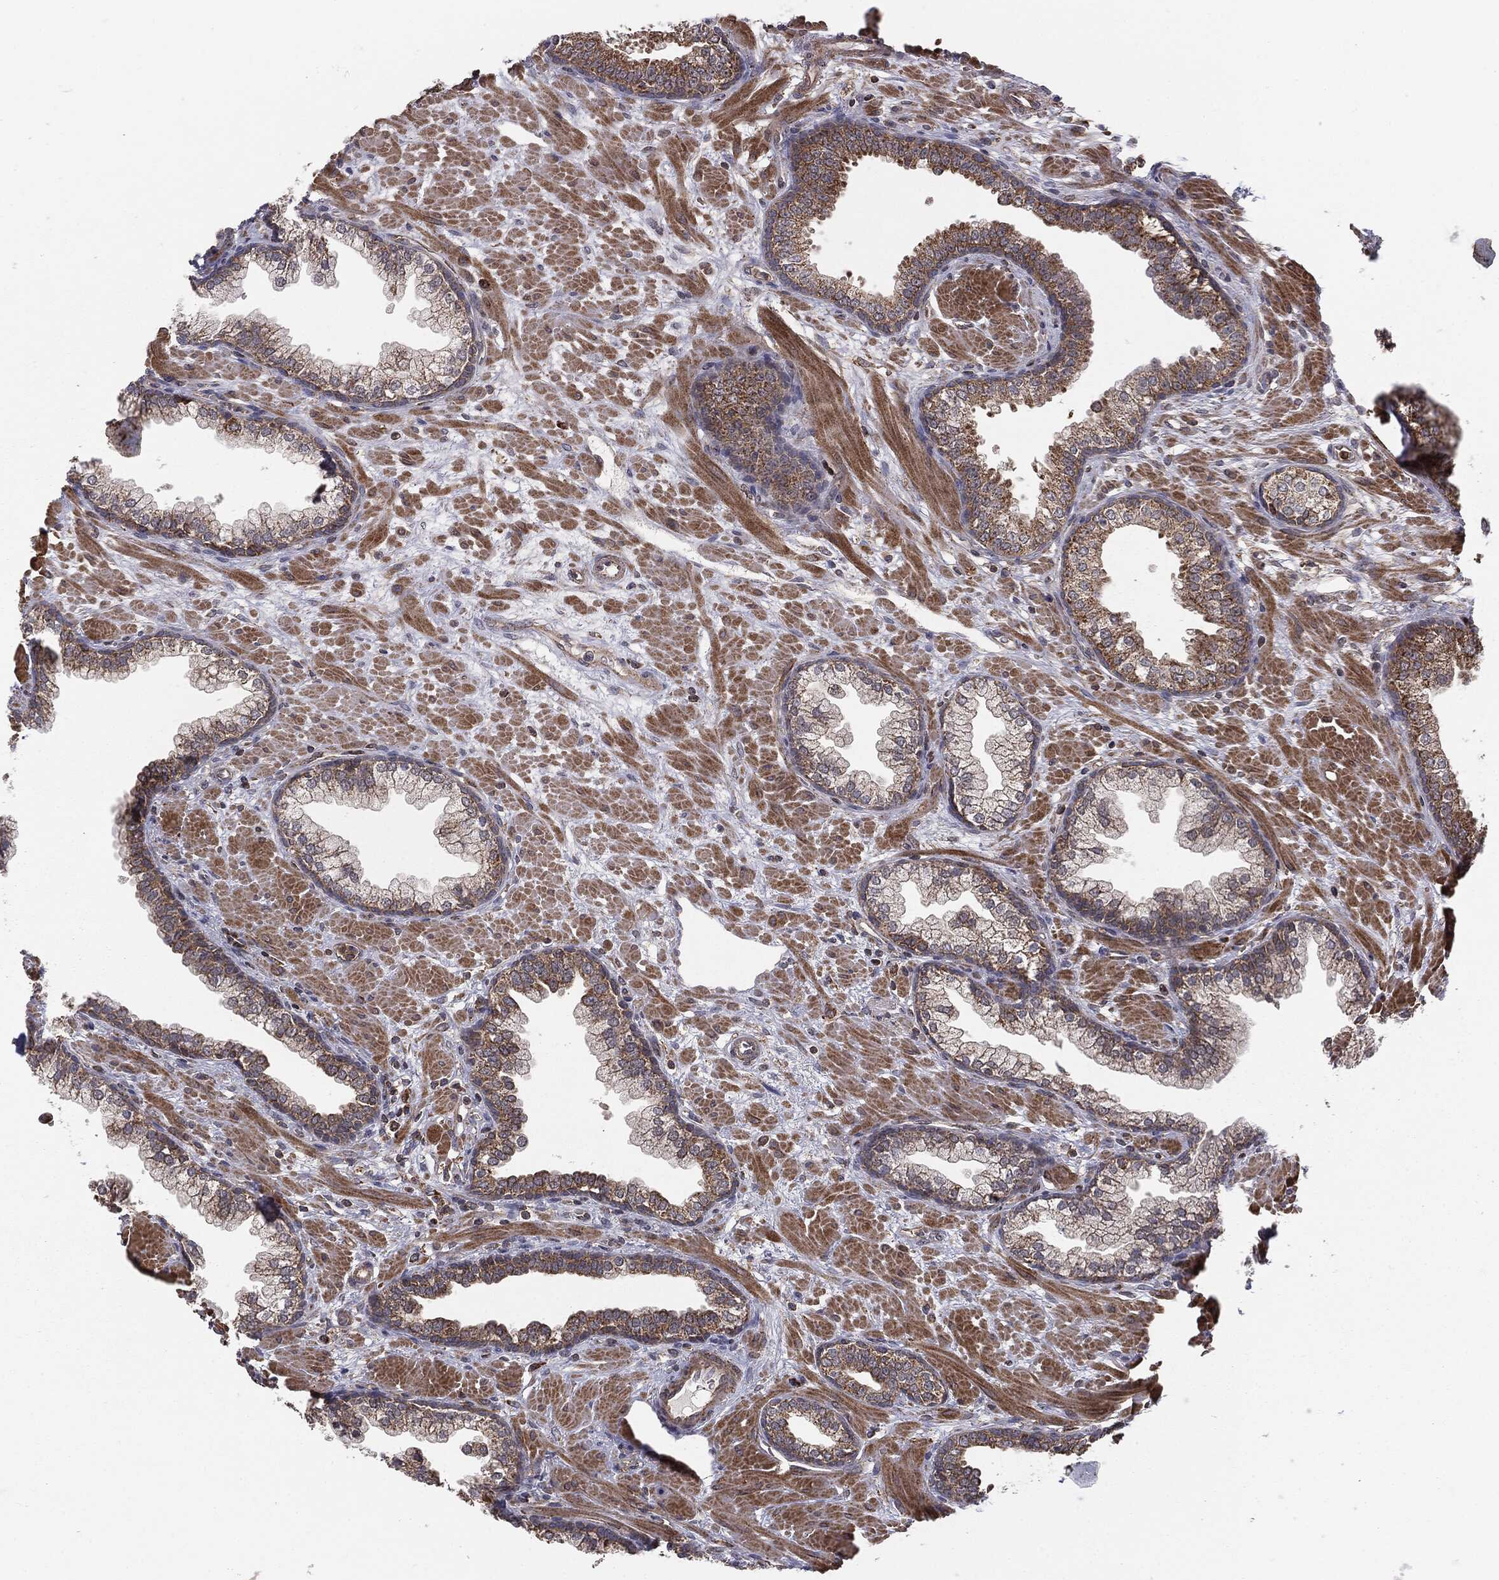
{"staining": {"intensity": "moderate", "quantity": "25%-75%", "location": "cytoplasmic/membranous"}, "tissue": "prostate", "cell_type": "Glandular cells", "image_type": "normal", "snomed": [{"axis": "morphology", "description": "Normal tissue, NOS"}, {"axis": "topography", "description": "Prostate"}], "caption": "Moderate cytoplasmic/membranous protein expression is appreciated in approximately 25%-75% of glandular cells in prostate. (DAB = brown stain, brightfield microscopy at high magnification).", "gene": "MTOR", "patient": {"sex": "male", "age": 63}}